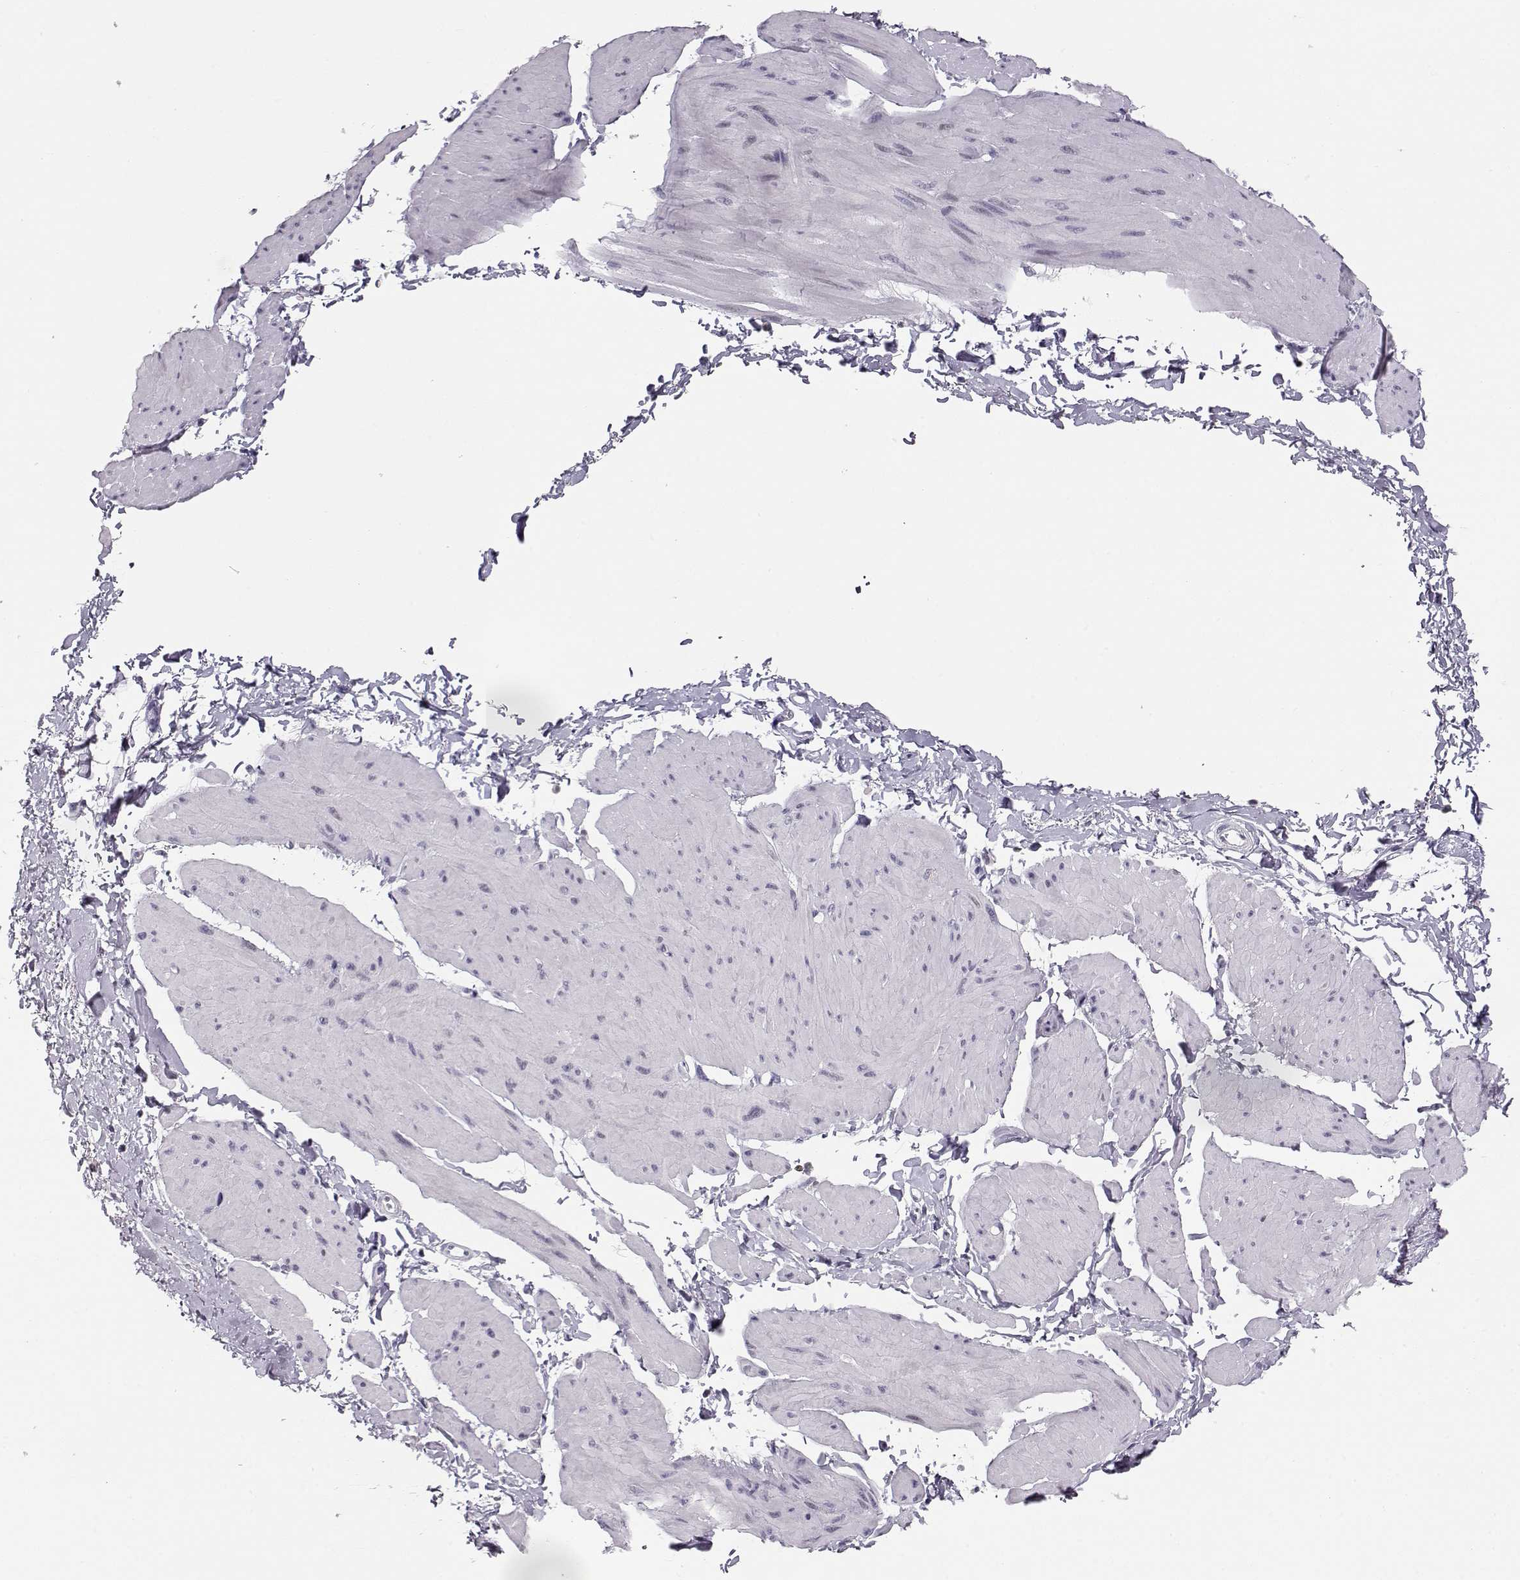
{"staining": {"intensity": "negative", "quantity": "none", "location": "none"}, "tissue": "smooth muscle", "cell_type": "Smooth muscle cells", "image_type": "normal", "snomed": [{"axis": "morphology", "description": "Normal tissue, NOS"}, {"axis": "topography", "description": "Adipose tissue"}, {"axis": "topography", "description": "Smooth muscle"}, {"axis": "topography", "description": "Peripheral nerve tissue"}], "caption": "High power microscopy image of an immunohistochemistry (IHC) micrograph of unremarkable smooth muscle, revealing no significant expression in smooth muscle cells.", "gene": "TEPP", "patient": {"sex": "male", "age": 83}}